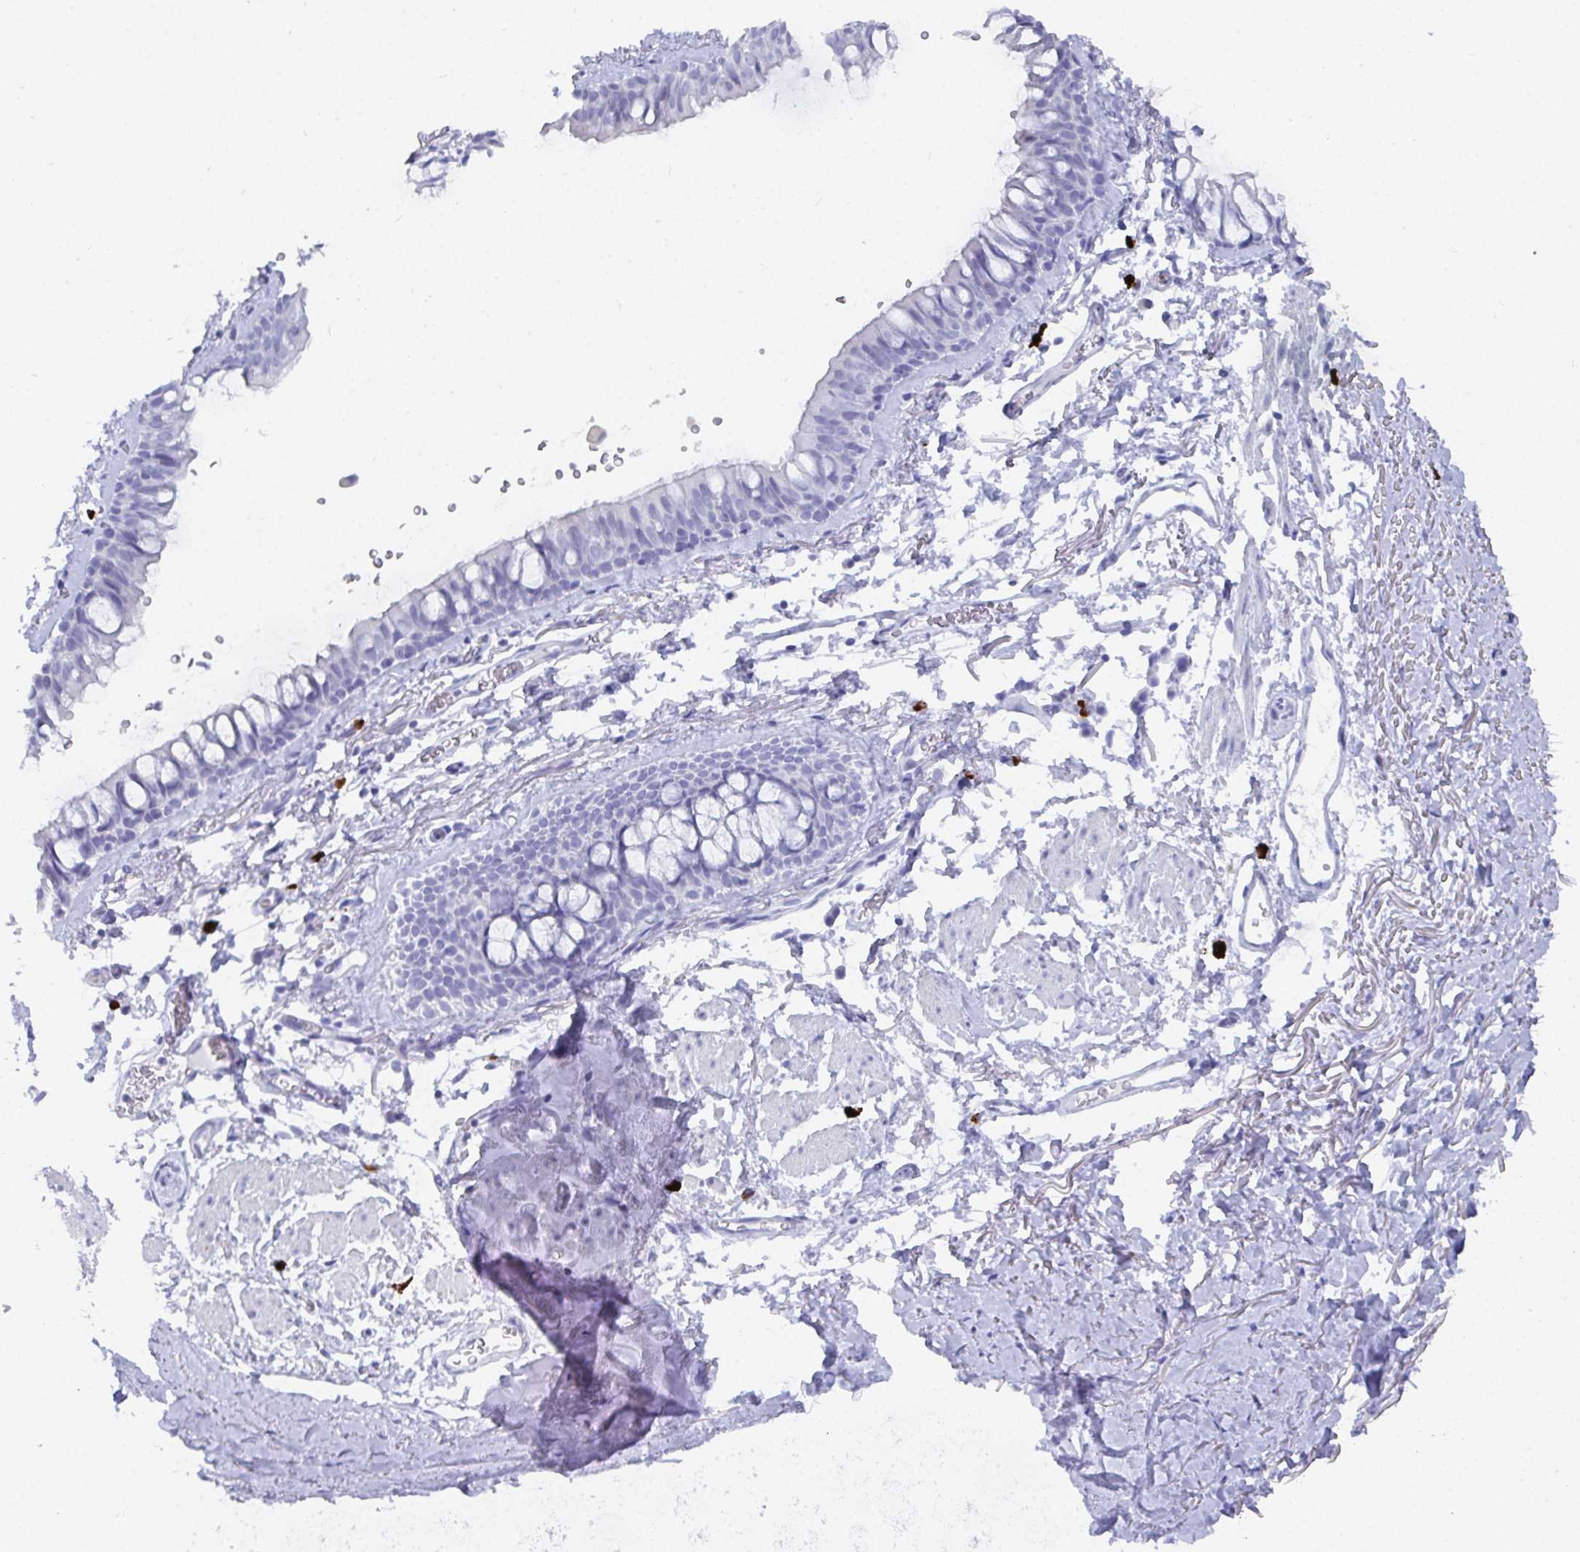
{"staining": {"intensity": "negative", "quantity": "none", "location": "none"}, "tissue": "bronchus", "cell_type": "Respiratory epithelial cells", "image_type": "normal", "snomed": [{"axis": "morphology", "description": "Normal tissue, NOS"}, {"axis": "topography", "description": "Cartilage tissue"}, {"axis": "topography", "description": "Bronchus"}], "caption": "DAB (3,3'-diaminobenzidine) immunohistochemical staining of benign human bronchus displays no significant positivity in respiratory epithelial cells. (IHC, brightfield microscopy, high magnification).", "gene": "GRIA1", "patient": {"sex": "female", "age": 79}}